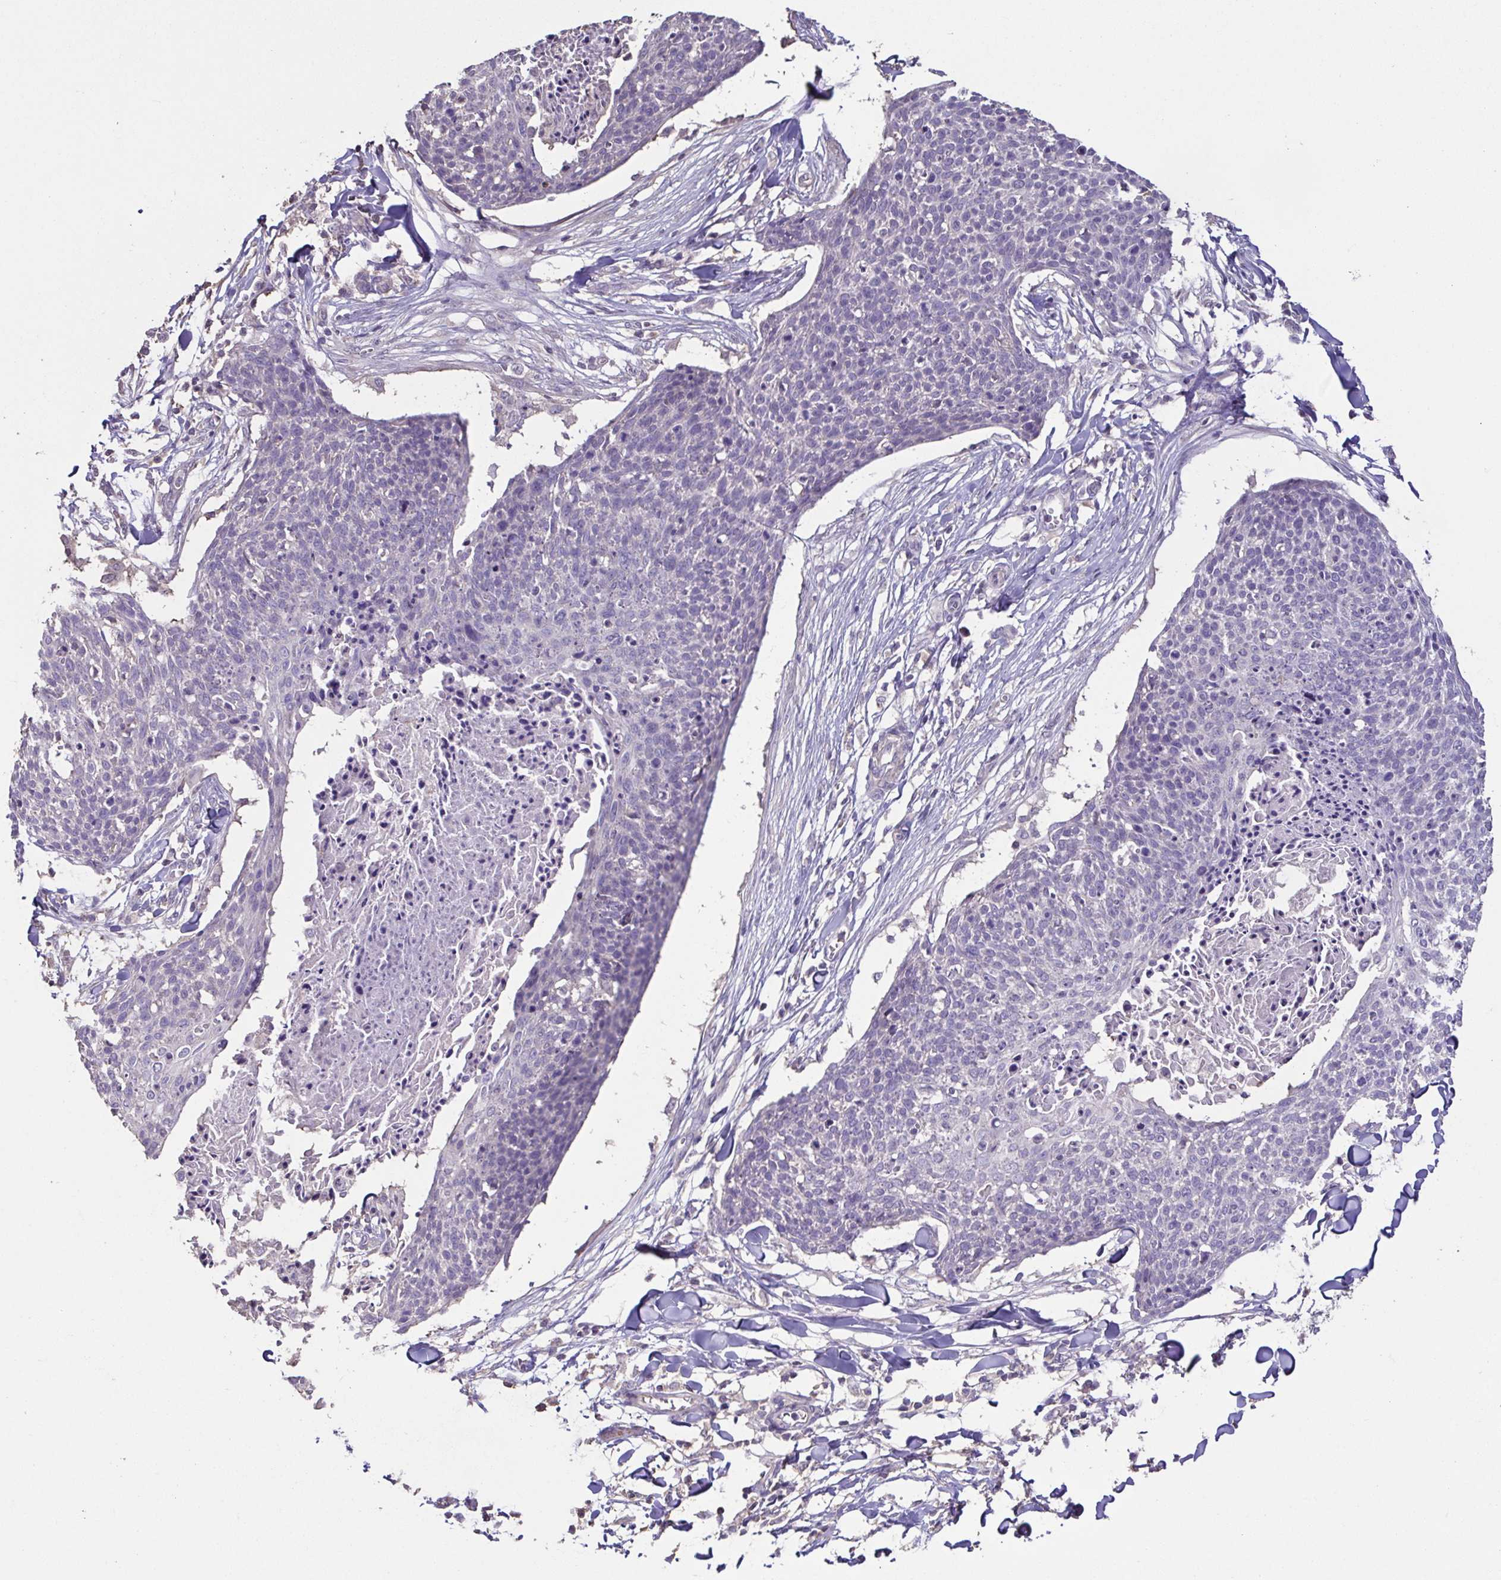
{"staining": {"intensity": "negative", "quantity": "none", "location": "none"}, "tissue": "skin cancer", "cell_type": "Tumor cells", "image_type": "cancer", "snomed": [{"axis": "morphology", "description": "Squamous cell carcinoma, NOS"}, {"axis": "topography", "description": "Skin"}, {"axis": "topography", "description": "Vulva"}], "caption": "Tumor cells show no significant protein staining in squamous cell carcinoma (skin).", "gene": "ACTRT2", "patient": {"sex": "female", "age": 75}}